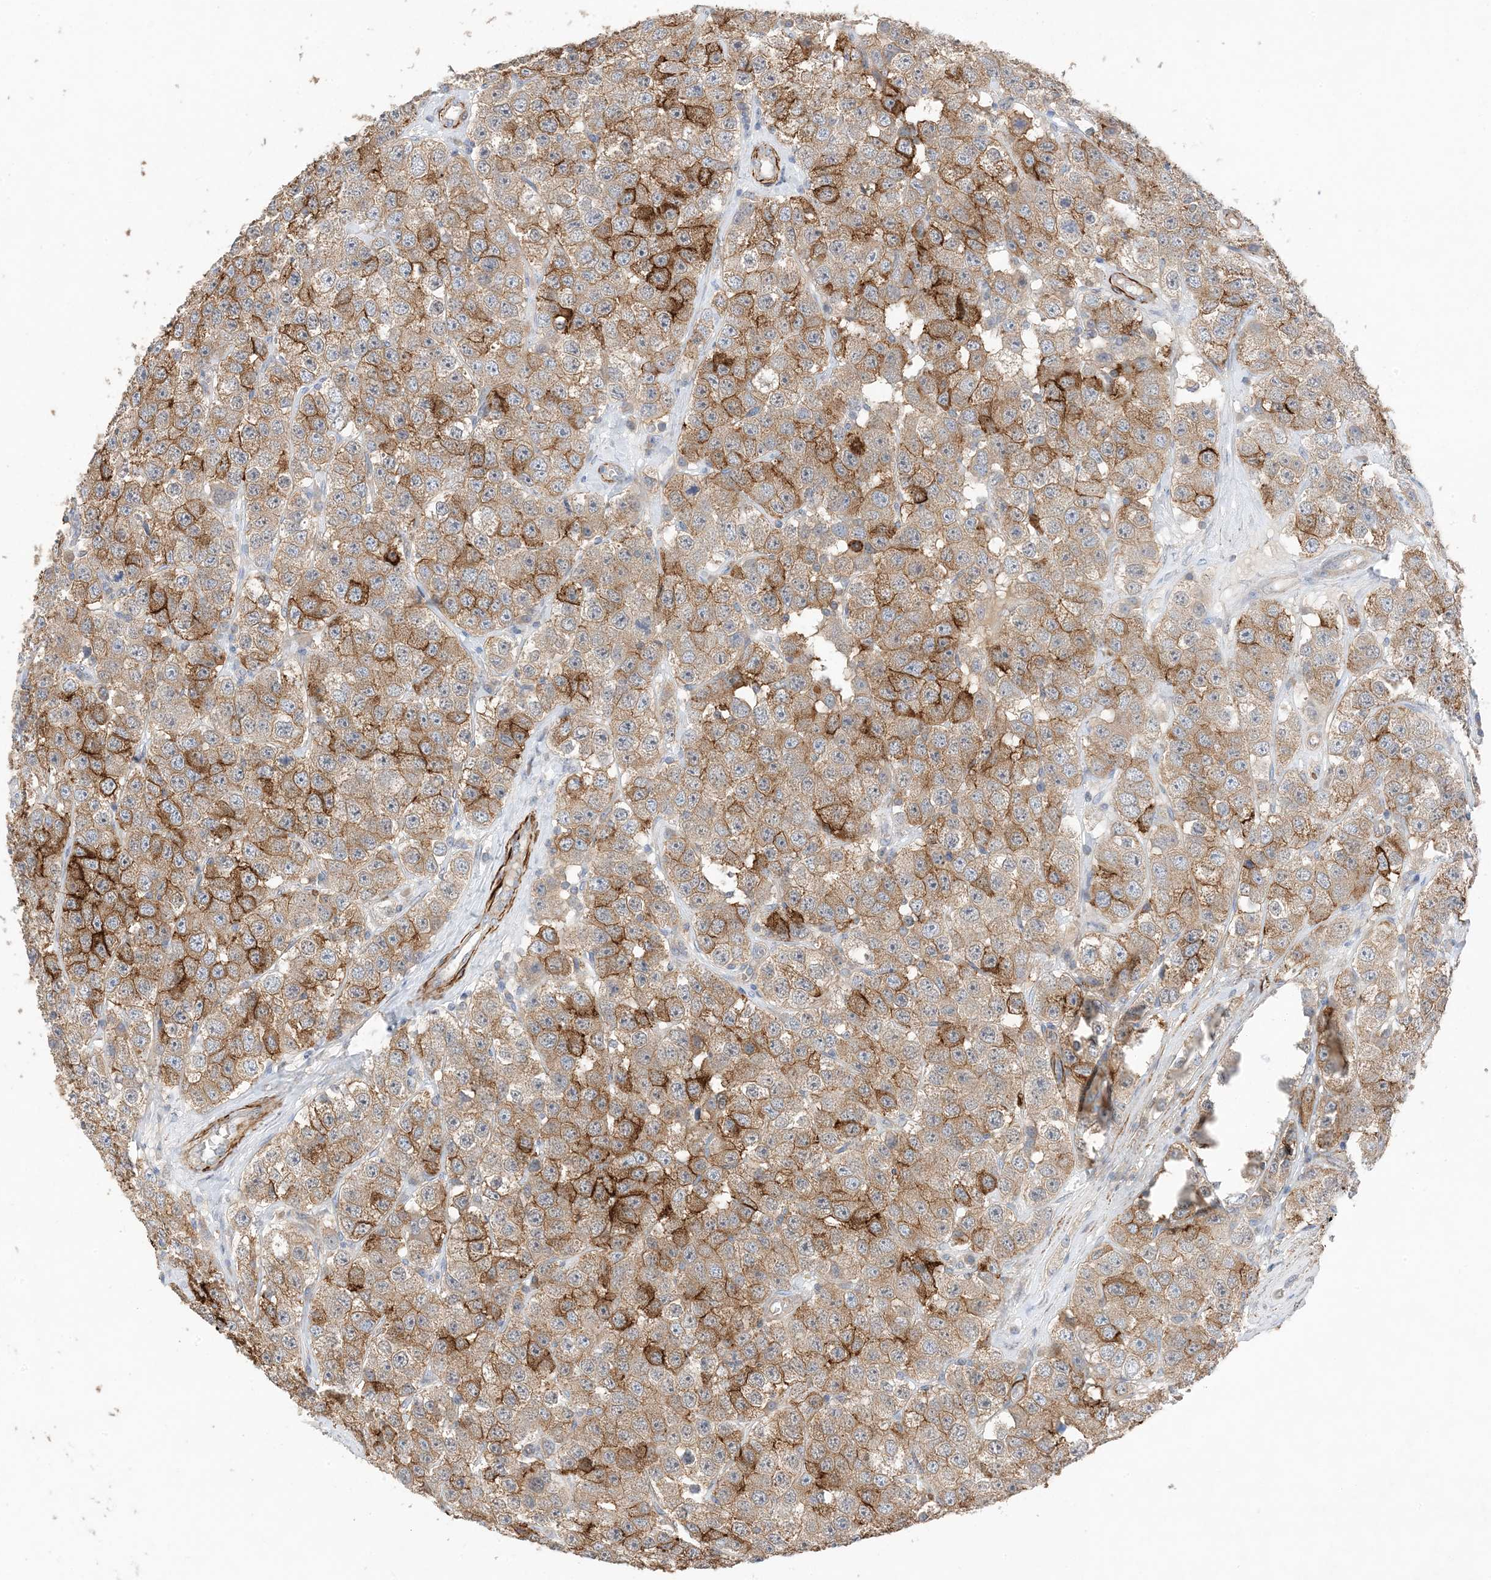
{"staining": {"intensity": "strong", "quantity": ">75%", "location": "cytoplasmic/membranous"}, "tissue": "testis cancer", "cell_type": "Tumor cells", "image_type": "cancer", "snomed": [{"axis": "morphology", "description": "Seminoma, NOS"}, {"axis": "topography", "description": "Testis"}], "caption": "Tumor cells demonstrate high levels of strong cytoplasmic/membranous expression in about >75% of cells in human testis cancer.", "gene": "KIFBP", "patient": {"sex": "male", "age": 28}}